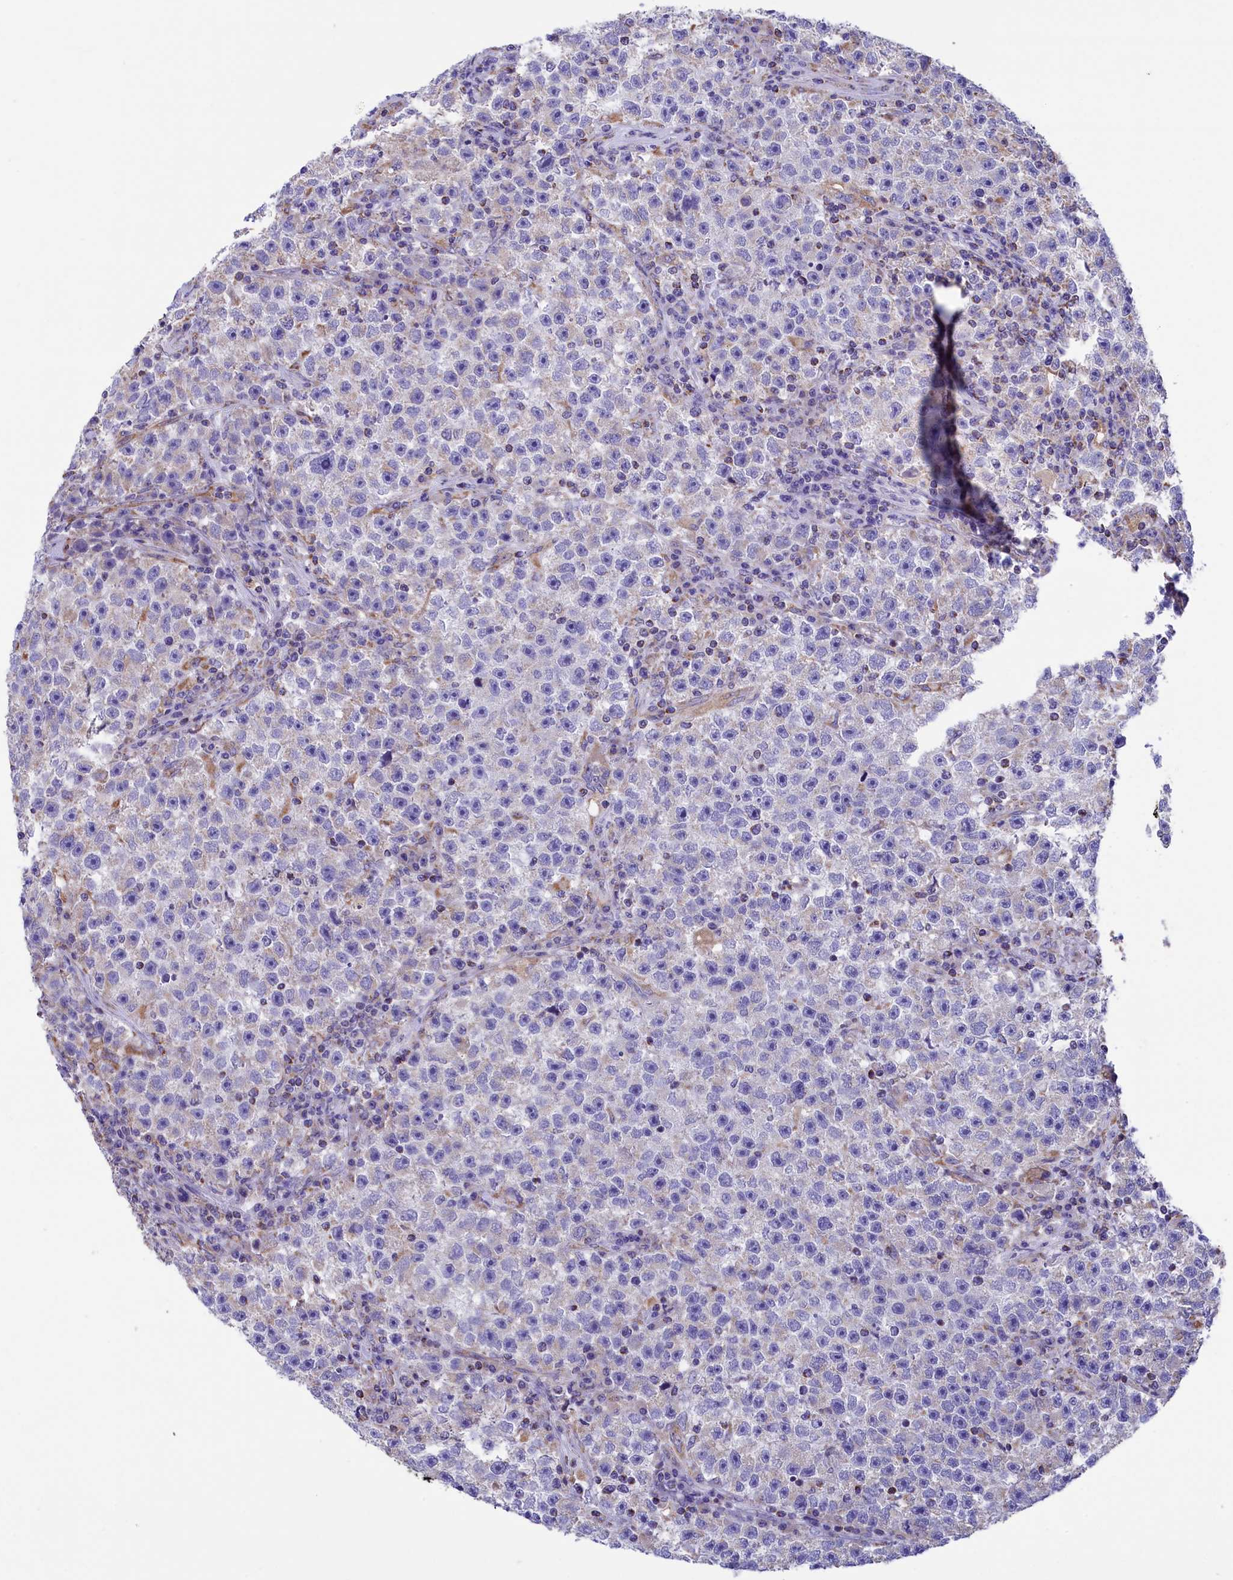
{"staining": {"intensity": "negative", "quantity": "none", "location": "none"}, "tissue": "testis cancer", "cell_type": "Tumor cells", "image_type": "cancer", "snomed": [{"axis": "morphology", "description": "Seminoma, NOS"}, {"axis": "topography", "description": "Testis"}], "caption": "IHC histopathology image of testis cancer stained for a protein (brown), which displays no positivity in tumor cells.", "gene": "GATB", "patient": {"sex": "male", "age": 22}}